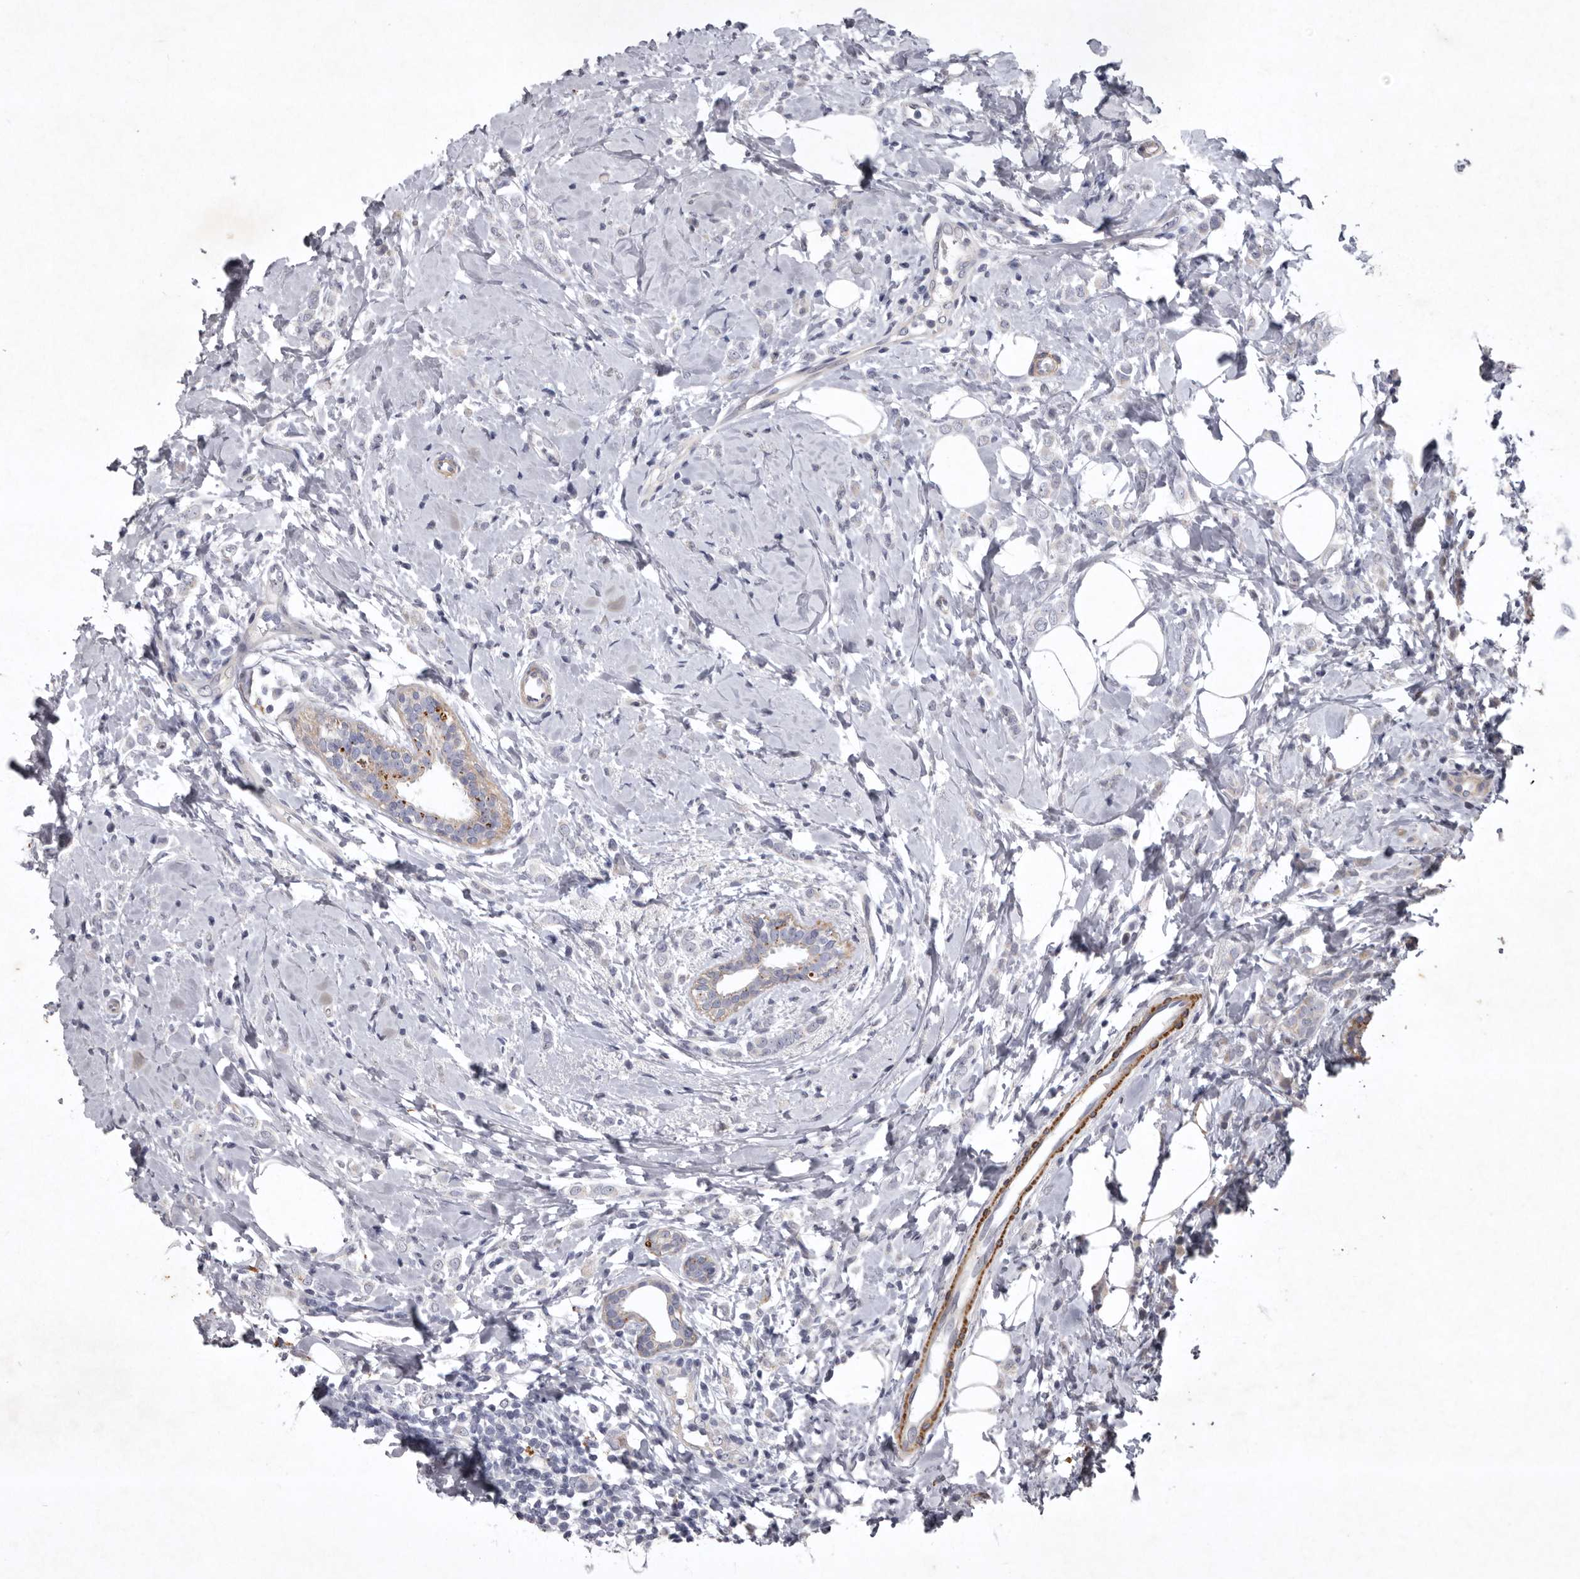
{"staining": {"intensity": "negative", "quantity": "none", "location": "none"}, "tissue": "breast cancer", "cell_type": "Tumor cells", "image_type": "cancer", "snomed": [{"axis": "morphology", "description": "Lobular carcinoma"}, {"axis": "topography", "description": "Breast"}], "caption": "A high-resolution micrograph shows immunohistochemistry staining of lobular carcinoma (breast), which reveals no significant expression in tumor cells. (DAB immunohistochemistry with hematoxylin counter stain).", "gene": "NKAIN4", "patient": {"sex": "female", "age": 47}}